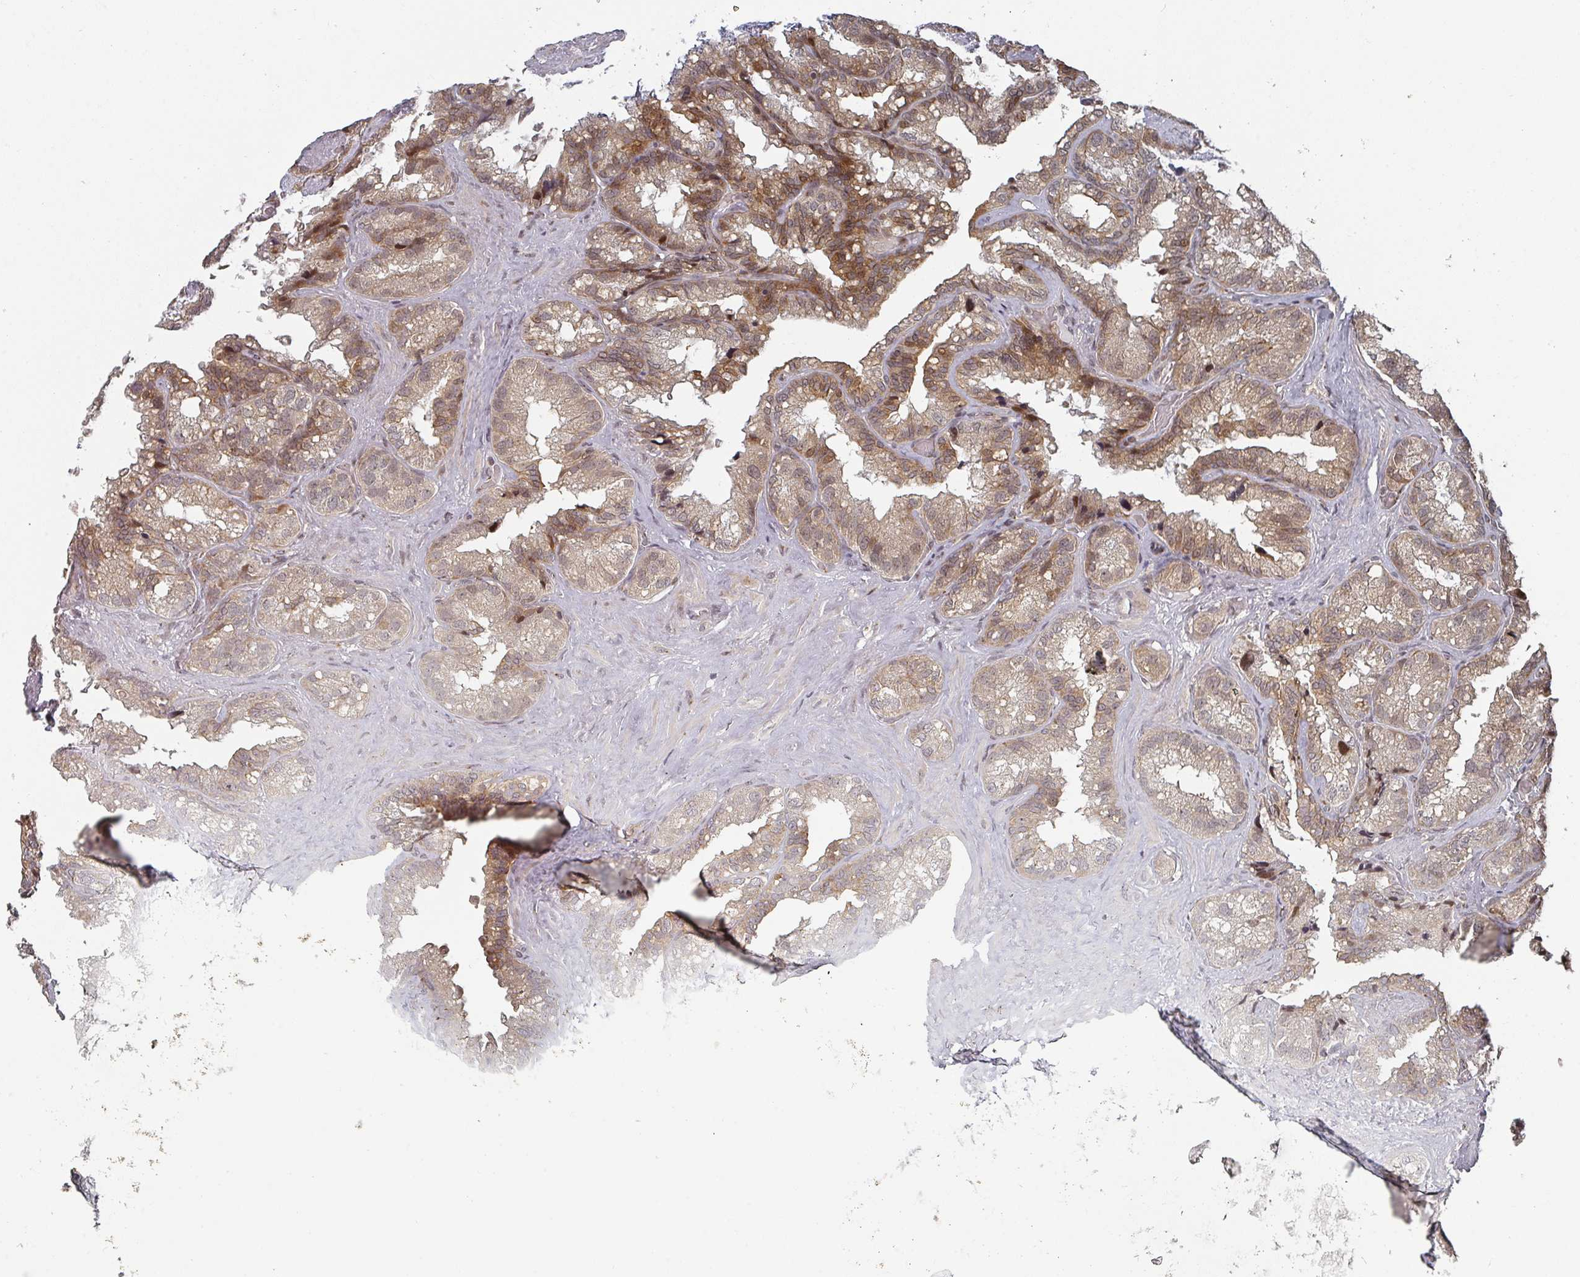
{"staining": {"intensity": "moderate", "quantity": ">75%", "location": "cytoplasmic/membranous"}, "tissue": "seminal vesicle", "cell_type": "Glandular cells", "image_type": "normal", "snomed": [{"axis": "morphology", "description": "Normal tissue, NOS"}, {"axis": "topography", "description": "Prostate"}, {"axis": "topography", "description": "Seminal veicle"}], "caption": "Immunohistochemical staining of unremarkable human seminal vesicle shows moderate cytoplasmic/membranous protein positivity in about >75% of glandular cells.", "gene": "KIF1C", "patient": {"sex": "male", "age": 68}}